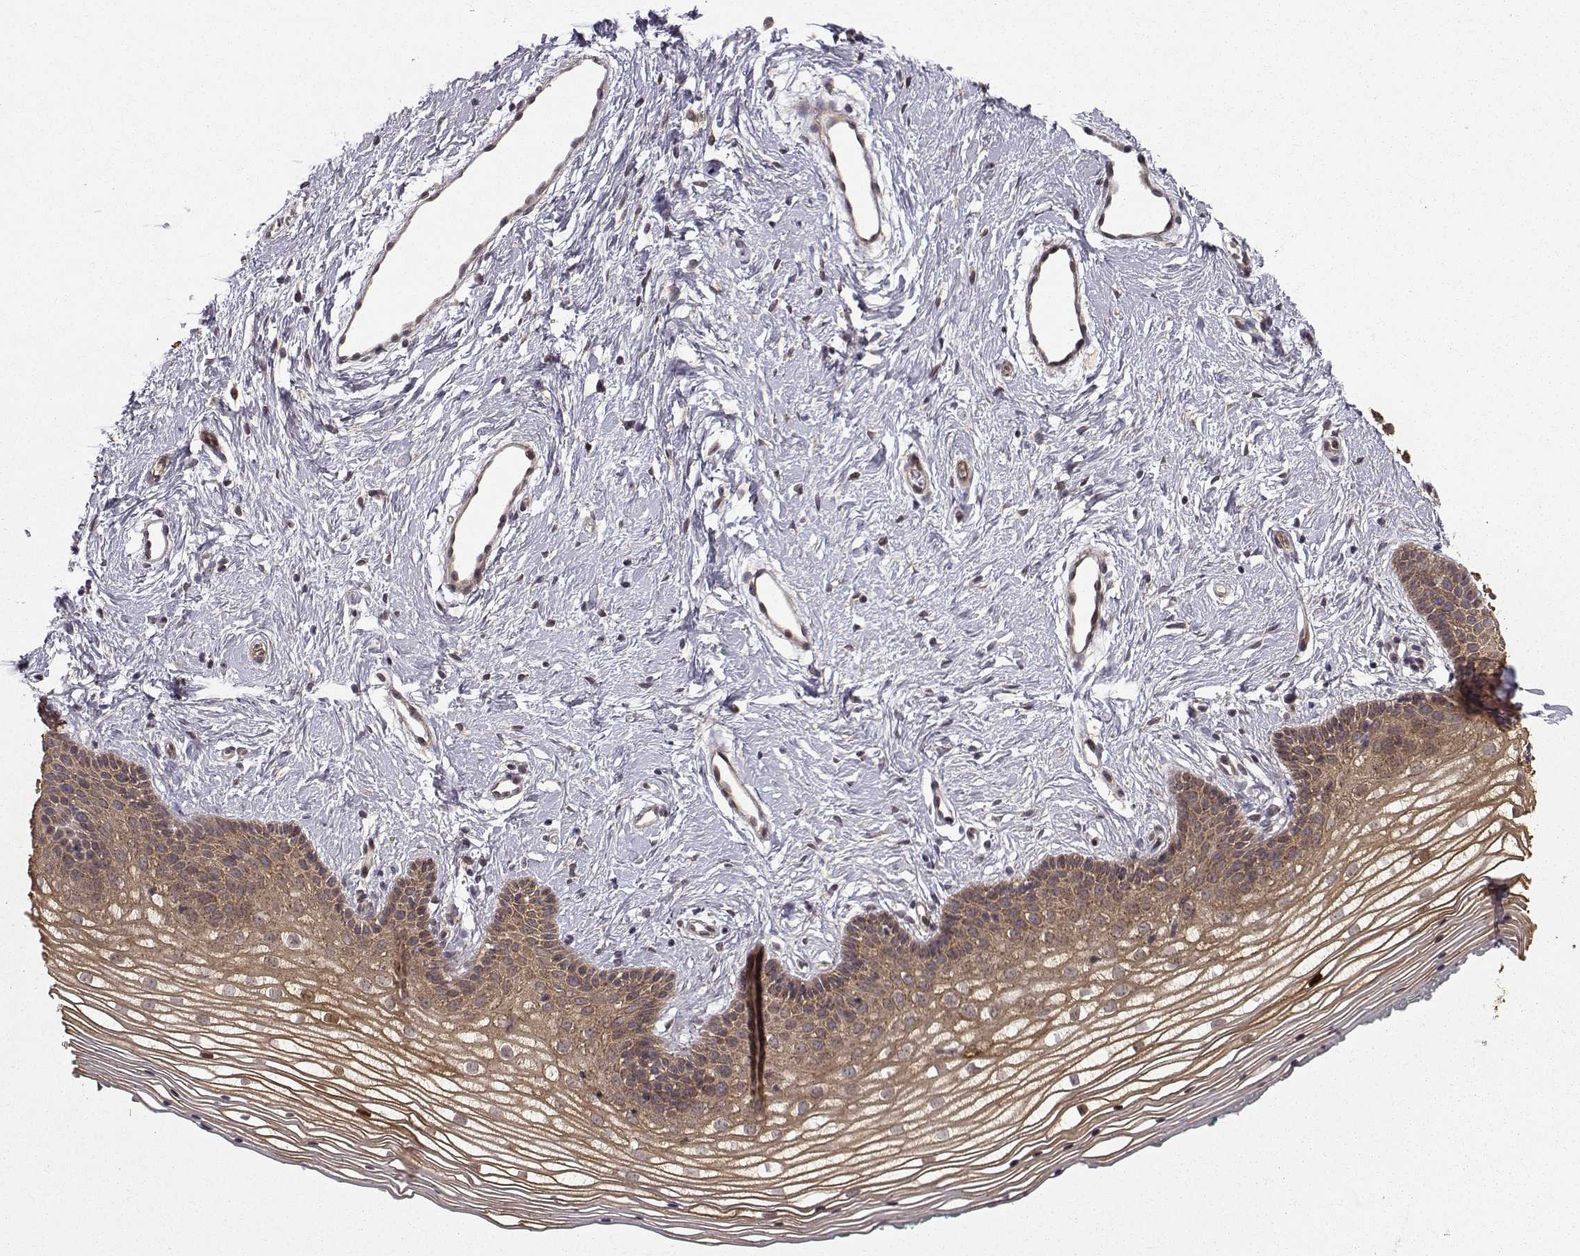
{"staining": {"intensity": "moderate", "quantity": ">75%", "location": "cytoplasmic/membranous"}, "tissue": "vagina", "cell_type": "Squamous epithelial cells", "image_type": "normal", "snomed": [{"axis": "morphology", "description": "Normal tissue, NOS"}, {"axis": "topography", "description": "Vagina"}], "caption": "This histopathology image demonstrates IHC staining of unremarkable vagina, with medium moderate cytoplasmic/membranous expression in approximately >75% of squamous epithelial cells.", "gene": "APC", "patient": {"sex": "female", "age": 36}}